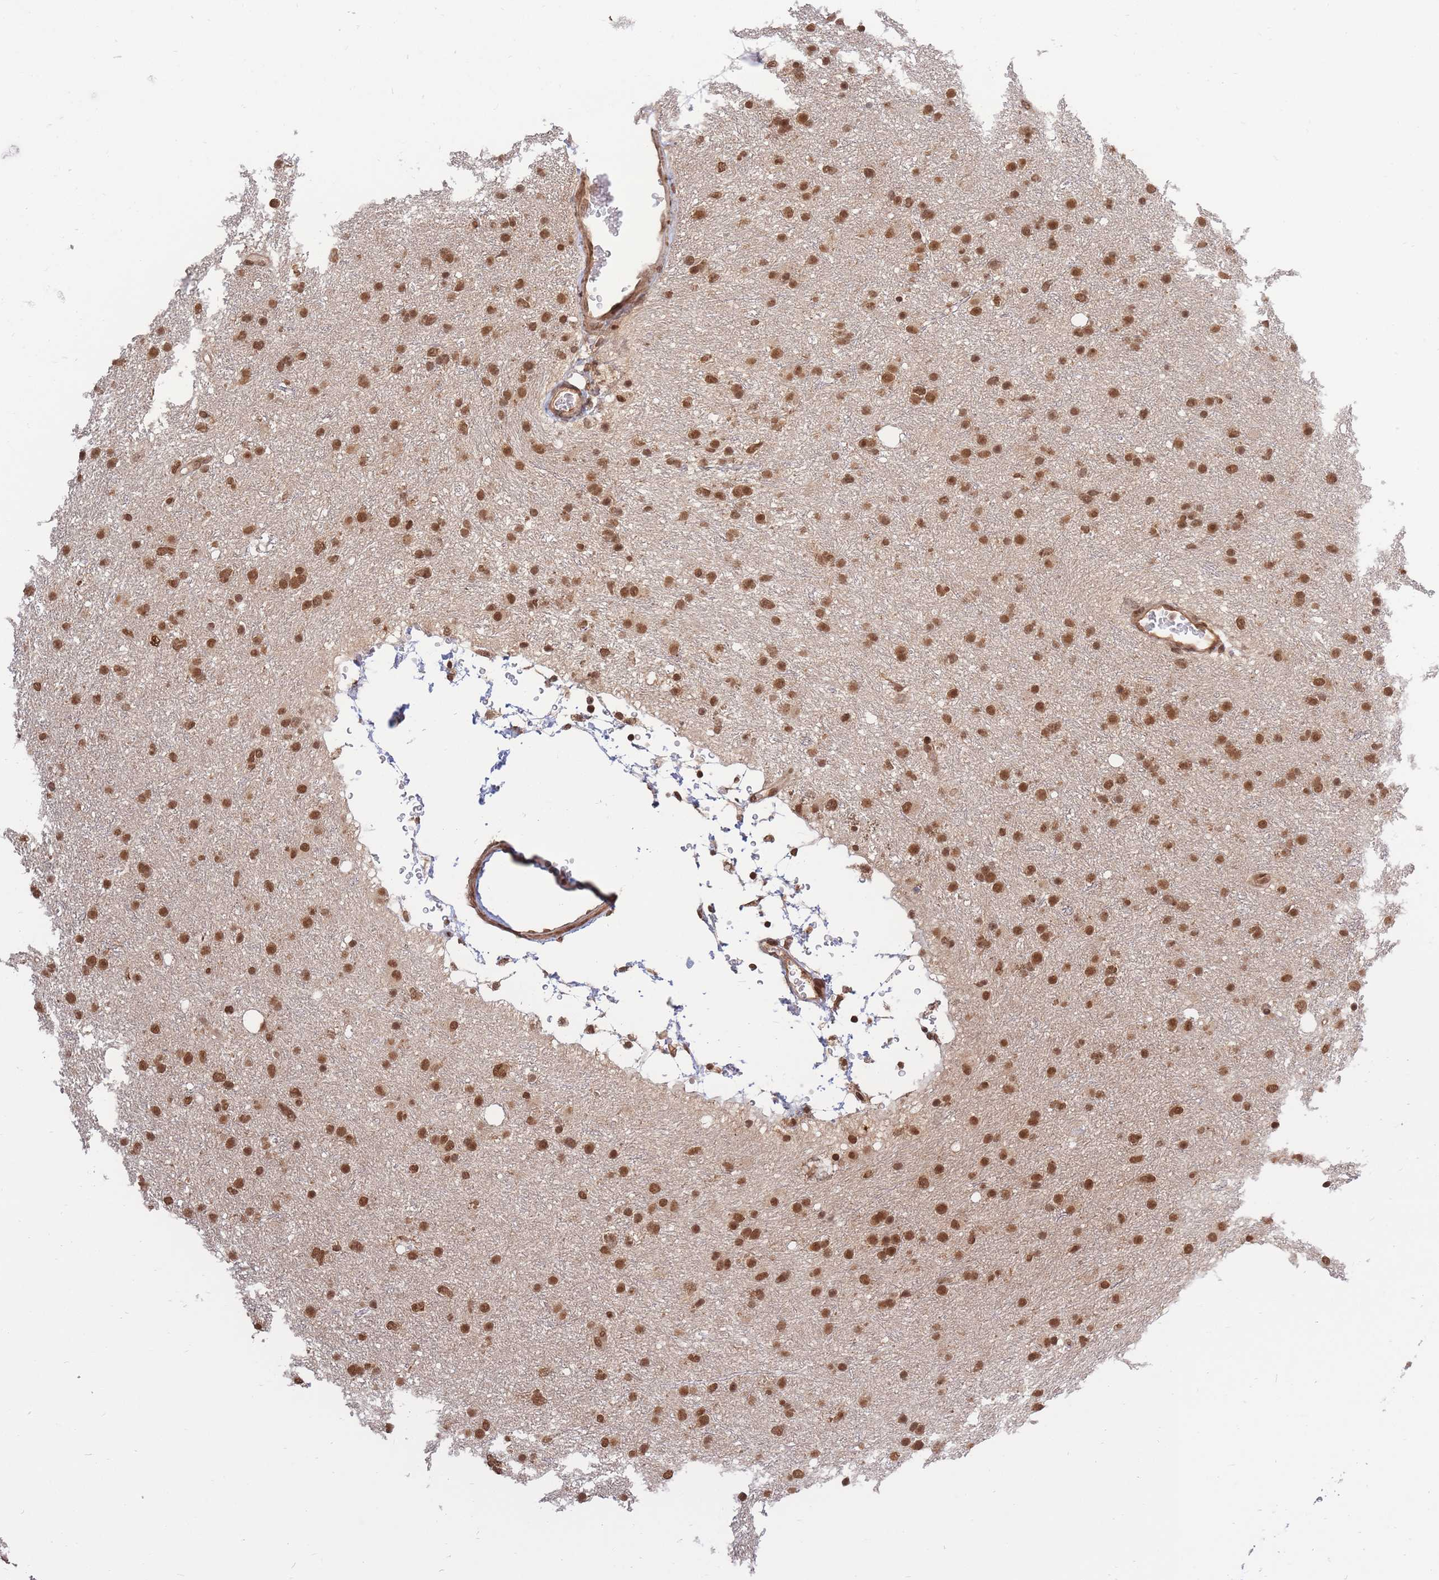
{"staining": {"intensity": "strong", "quantity": ">75%", "location": "nuclear"}, "tissue": "glioma", "cell_type": "Tumor cells", "image_type": "cancer", "snomed": [{"axis": "morphology", "description": "Glioma, malignant, Low grade"}, {"axis": "topography", "description": "Cerebral cortex"}], "caption": "A high amount of strong nuclear expression is present in approximately >75% of tumor cells in malignant glioma (low-grade) tissue.", "gene": "SRA1", "patient": {"sex": "female", "age": 39}}